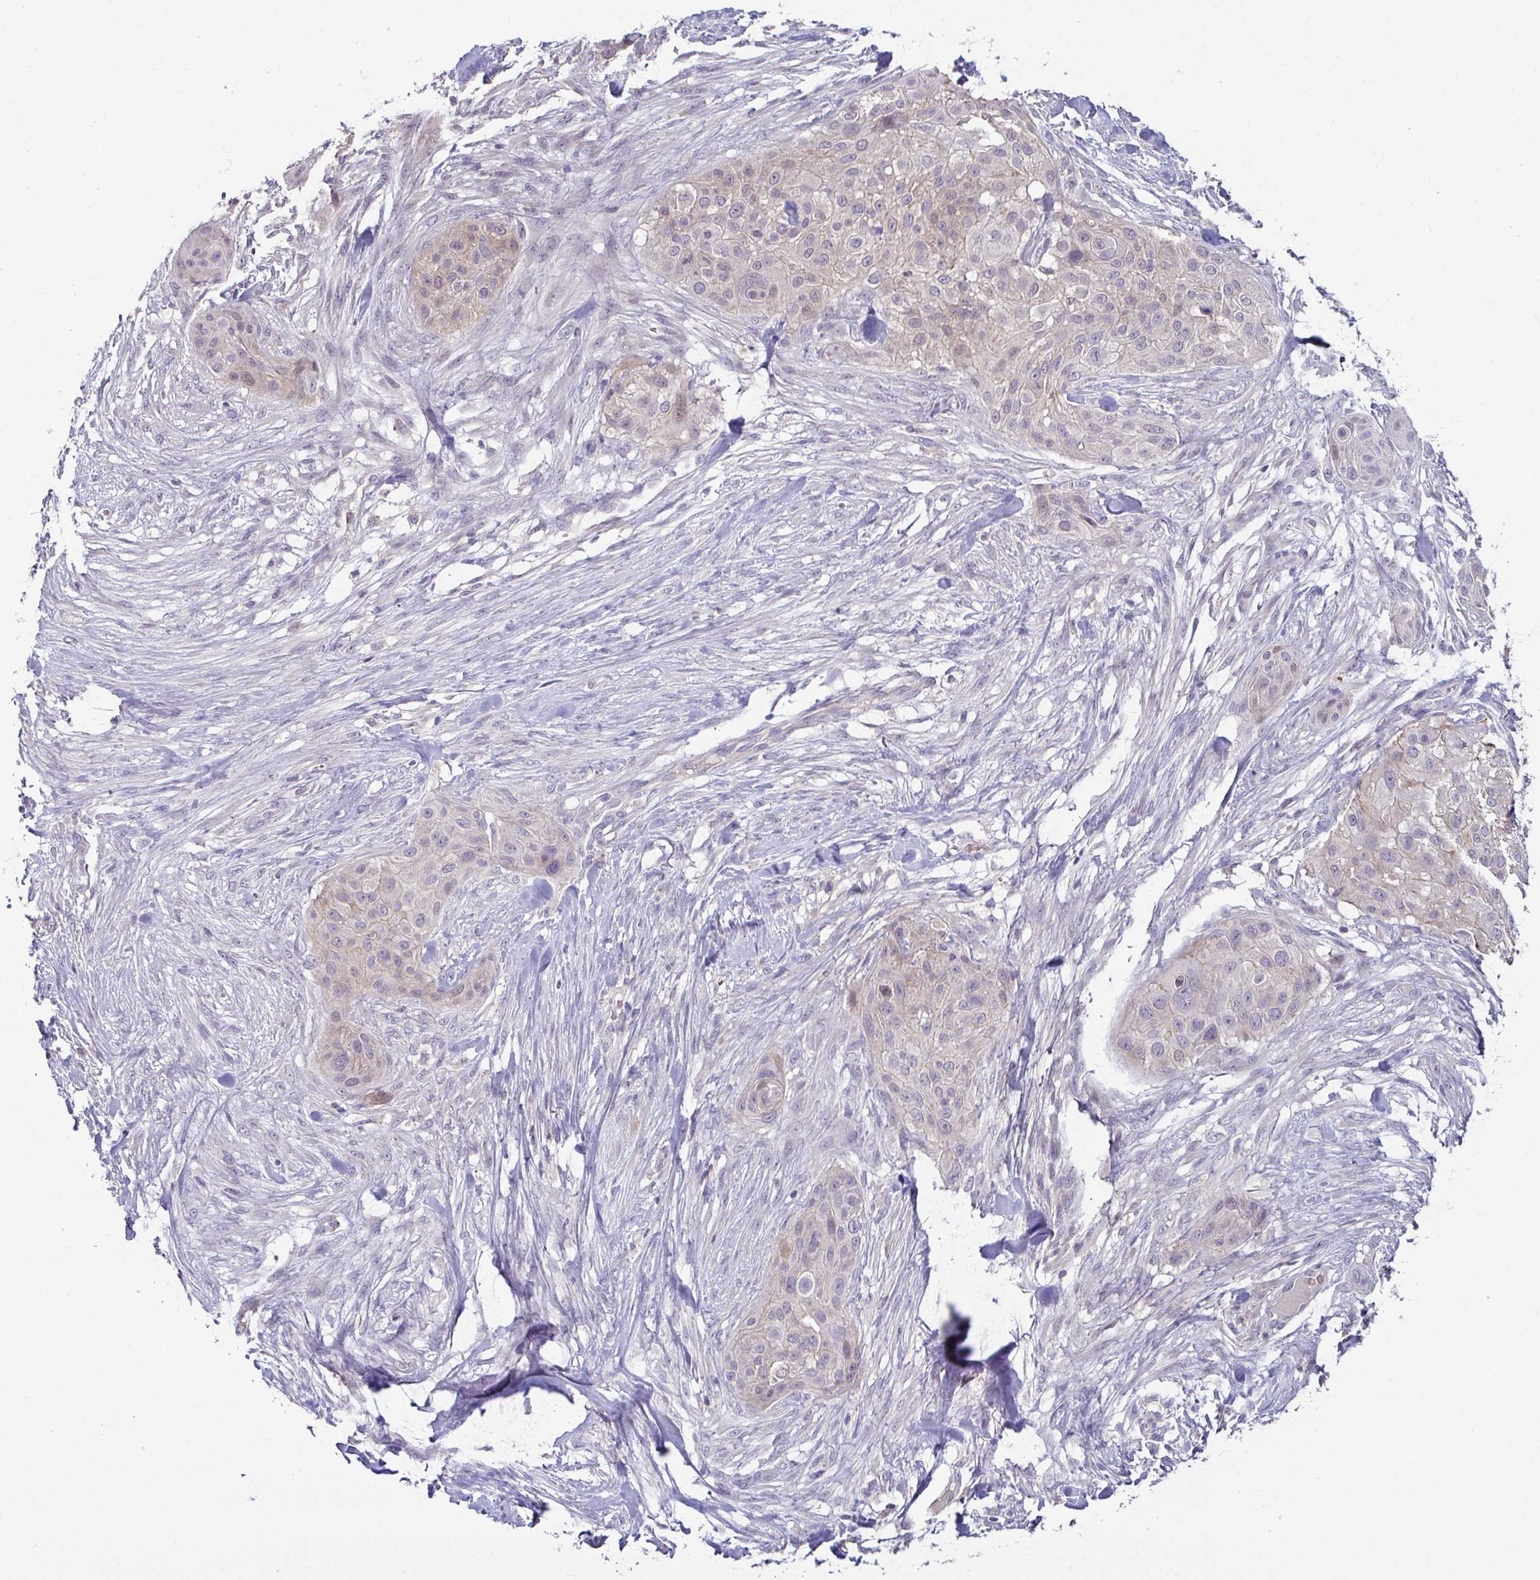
{"staining": {"intensity": "negative", "quantity": "none", "location": "none"}, "tissue": "skin cancer", "cell_type": "Tumor cells", "image_type": "cancer", "snomed": [{"axis": "morphology", "description": "Squamous cell carcinoma, NOS"}, {"axis": "topography", "description": "Skin"}], "caption": "High power microscopy photomicrograph of an immunohistochemistry micrograph of skin squamous cell carcinoma, revealing no significant staining in tumor cells. The staining is performed using DAB (3,3'-diaminobenzidine) brown chromogen with nuclei counter-stained in using hematoxylin.", "gene": "GSTM1", "patient": {"sex": "female", "age": 87}}